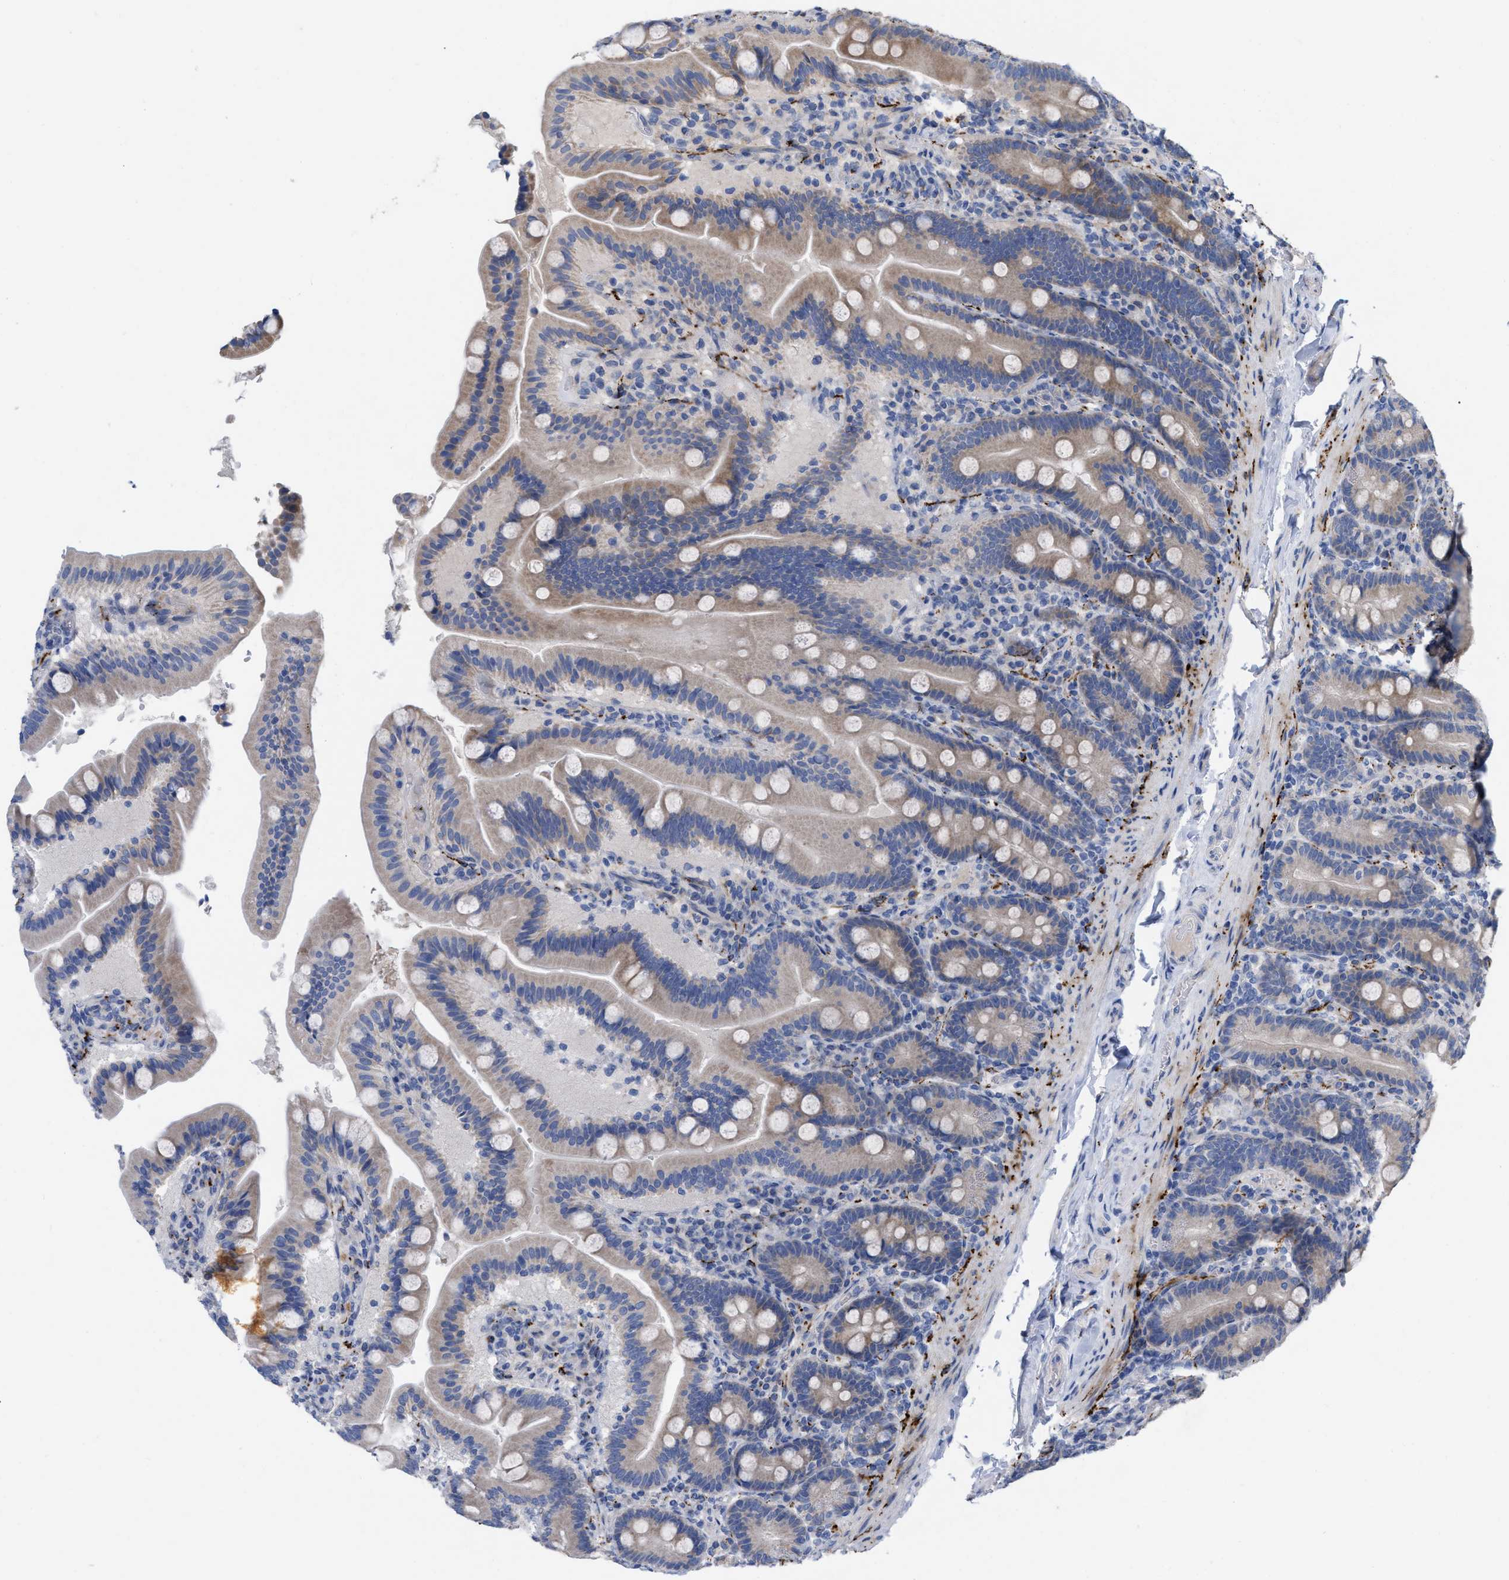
{"staining": {"intensity": "weak", "quantity": ">75%", "location": "cytoplasmic/membranous"}, "tissue": "duodenum", "cell_type": "Glandular cells", "image_type": "normal", "snomed": [{"axis": "morphology", "description": "Normal tissue, NOS"}, {"axis": "topography", "description": "Duodenum"}], "caption": "Protein expression analysis of benign duodenum shows weak cytoplasmic/membranous expression in approximately >75% of glandular cells.", "gene": "VIP", "patient": {"sex": "male", "age": 54}}